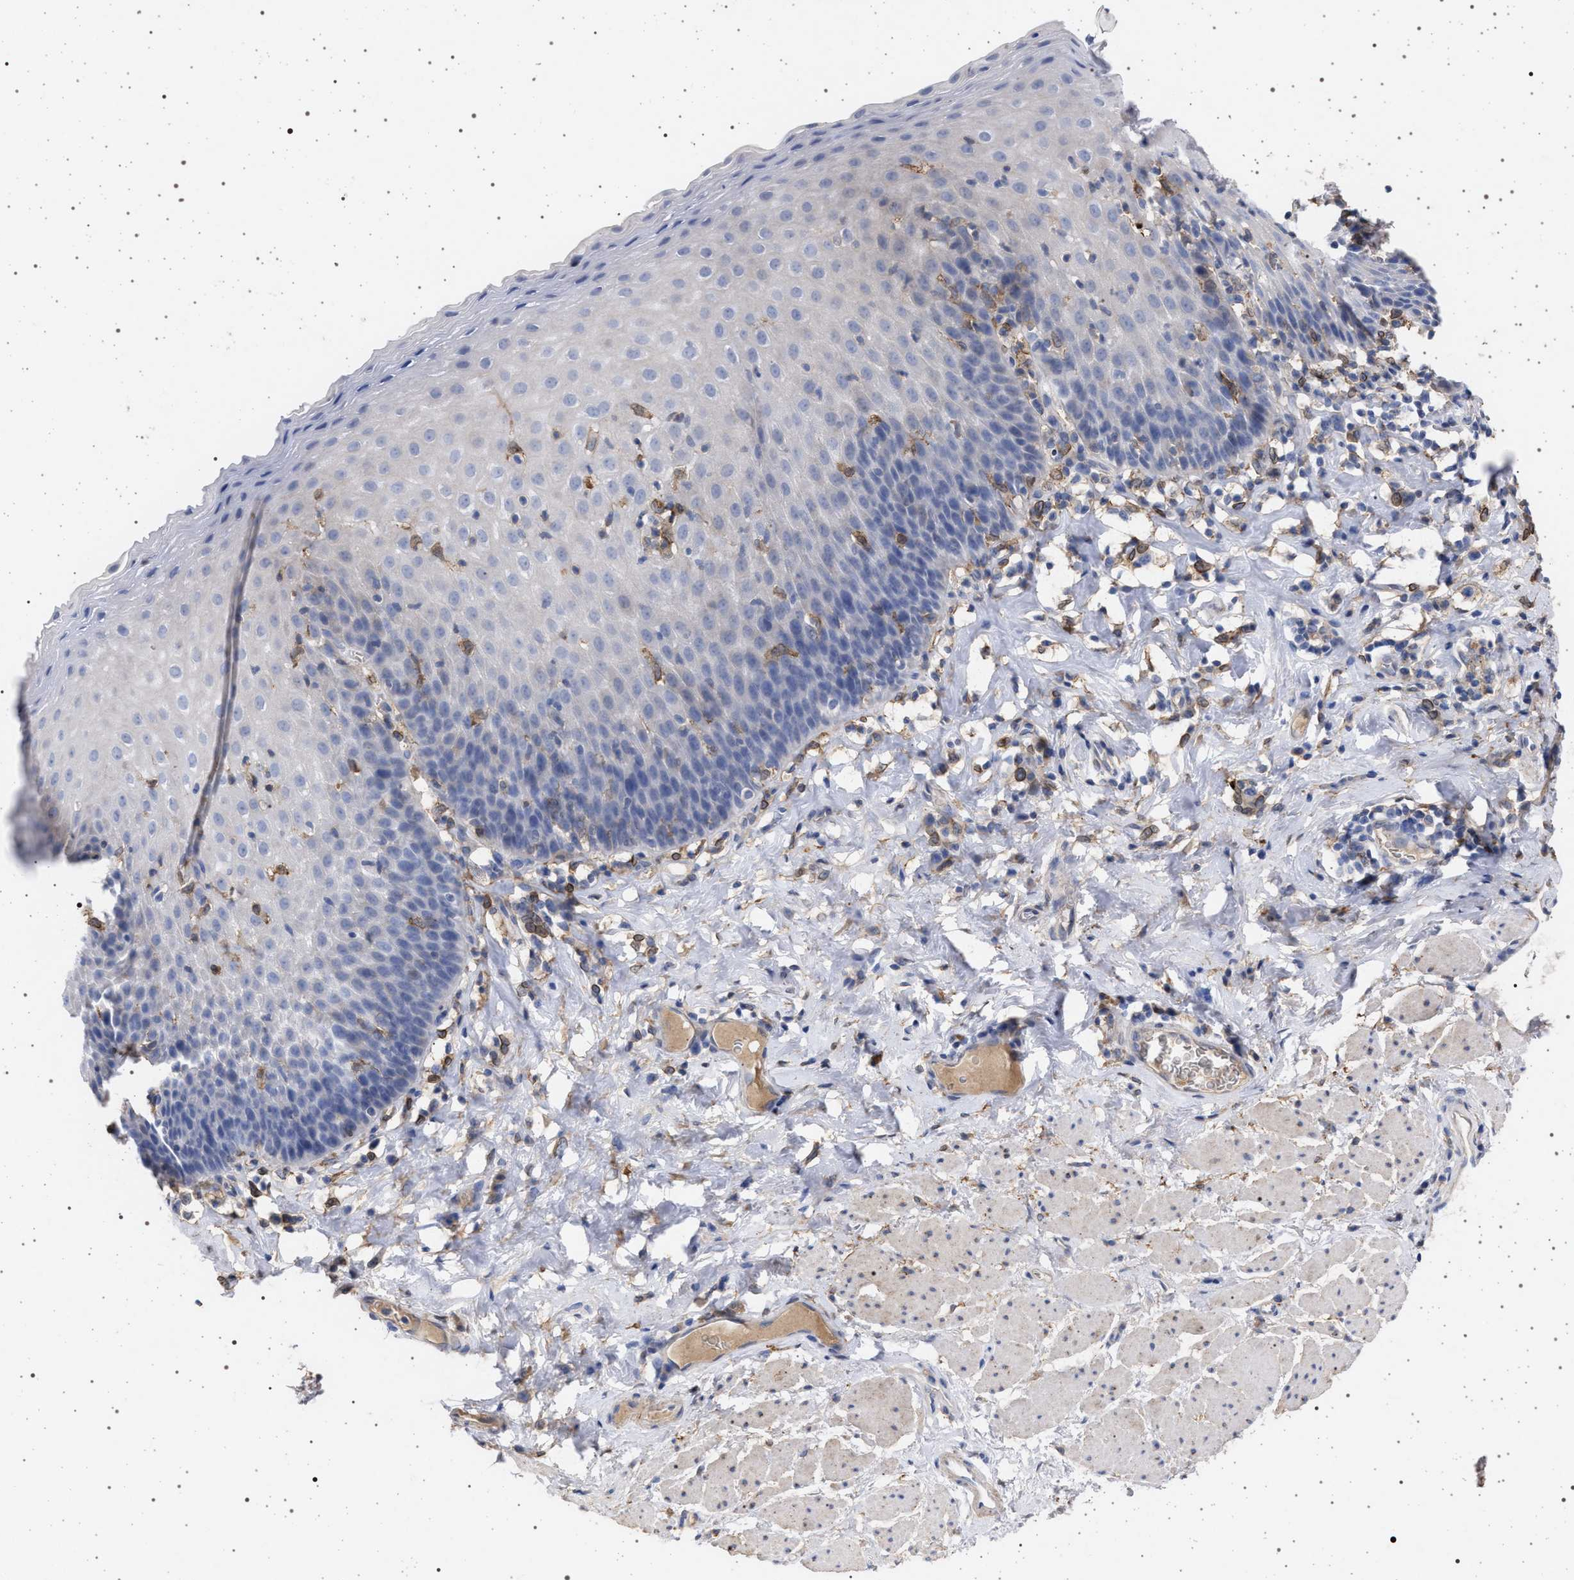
{"staining": {"intensity": "negative", "quantity": "none", "location": "none"}, "tissue": "esophagus", "cell_type": "Squamous epithelial cells", "image_type": "normal", "snomed": [{"axis": "morphology", "description": "Normal tissue, NOS"}, {"axis": "topography", "description": "Esophagus"}], "caption": "Immunohistochemistry image of benign esophagus: esophagus stained with DAB reveals no significant protein staining in squamous epithelial cells.", "gene": "PLG", "patient": {"sex": "female", "age": 61}}